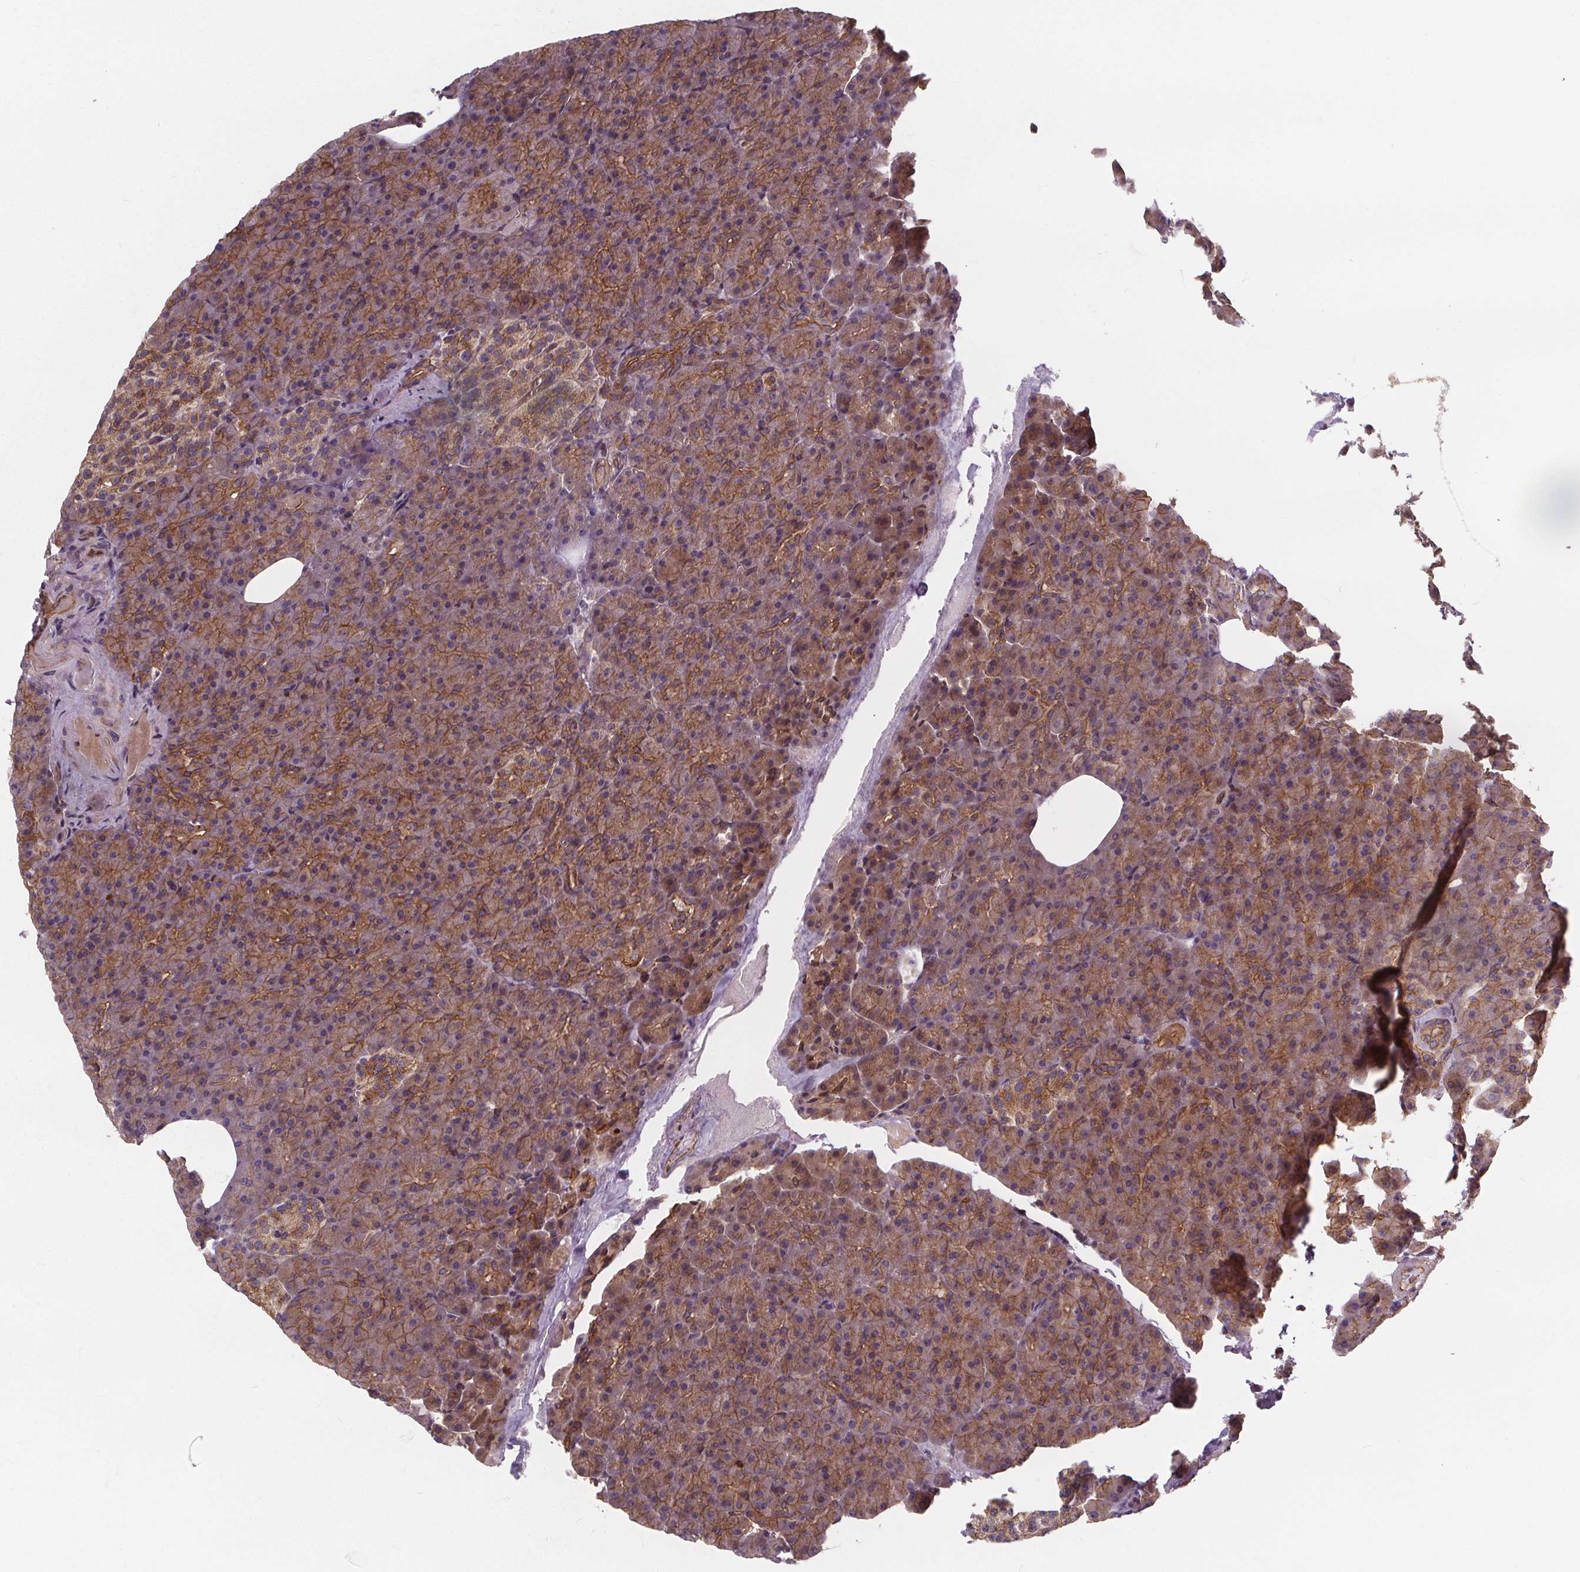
{"staining": {"intensity": "moderate", "quantity": ">75%", "location": "cytoplasmic/membranous"}, "tissue": "pancreas", "cell_type": "Exocrine glandular cells", "image_type": "normal", "snomed": [{"axis": "morphology", "description": "Normal tissue, NOS"}, {"axis": "topography", "description": "Pancreas"}], "caption": "Moderate cytoplasmic/membranous expression is identified in approximately >75% of exocrine glandular cells in normal pancreas.", "gene": "CLINT1", "patient": {"sex": "female", "age": 74}}